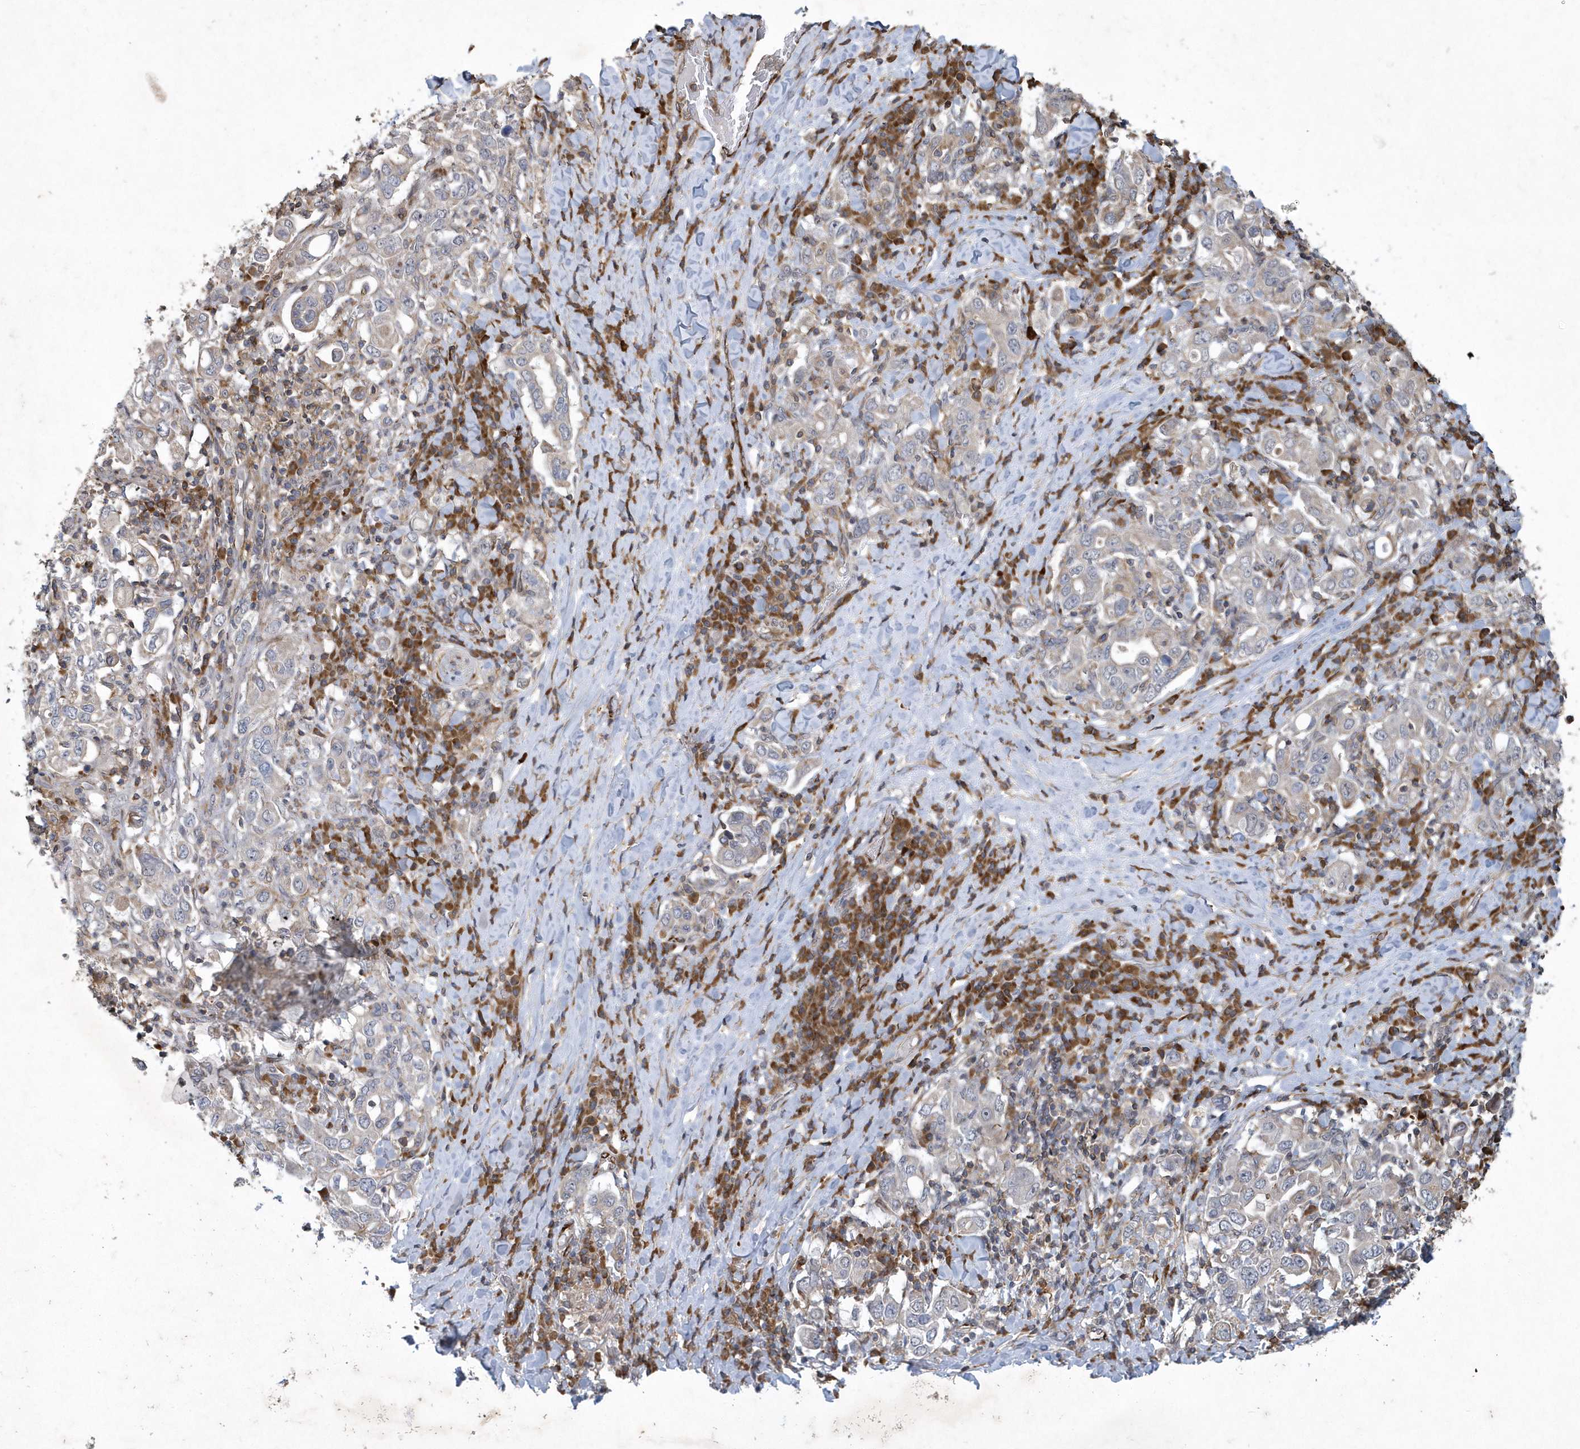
{"staining": {"intensity": "weak", "quantity": "<25%", "location": "cytoplasmic/membranous"}, "tissue": "stomach cancer", "cell_type": "Tumor cells", "image_type": "cancer", "snomed": [{"axis": "morphology", "description": "Adenocarcinoma, NOS"}, {"axis": "topography", "description": "Stomach, upper"}], "caption": "Stomach cancer was stained to show a protein in brown. There is no significant expression in tumor cells. The staining is performed using DAB brown chromogen with nuclei counter-stained in using hematoxylin.", "gene": "N4BP2", "patient": {"sex": "male", "age": 62}}